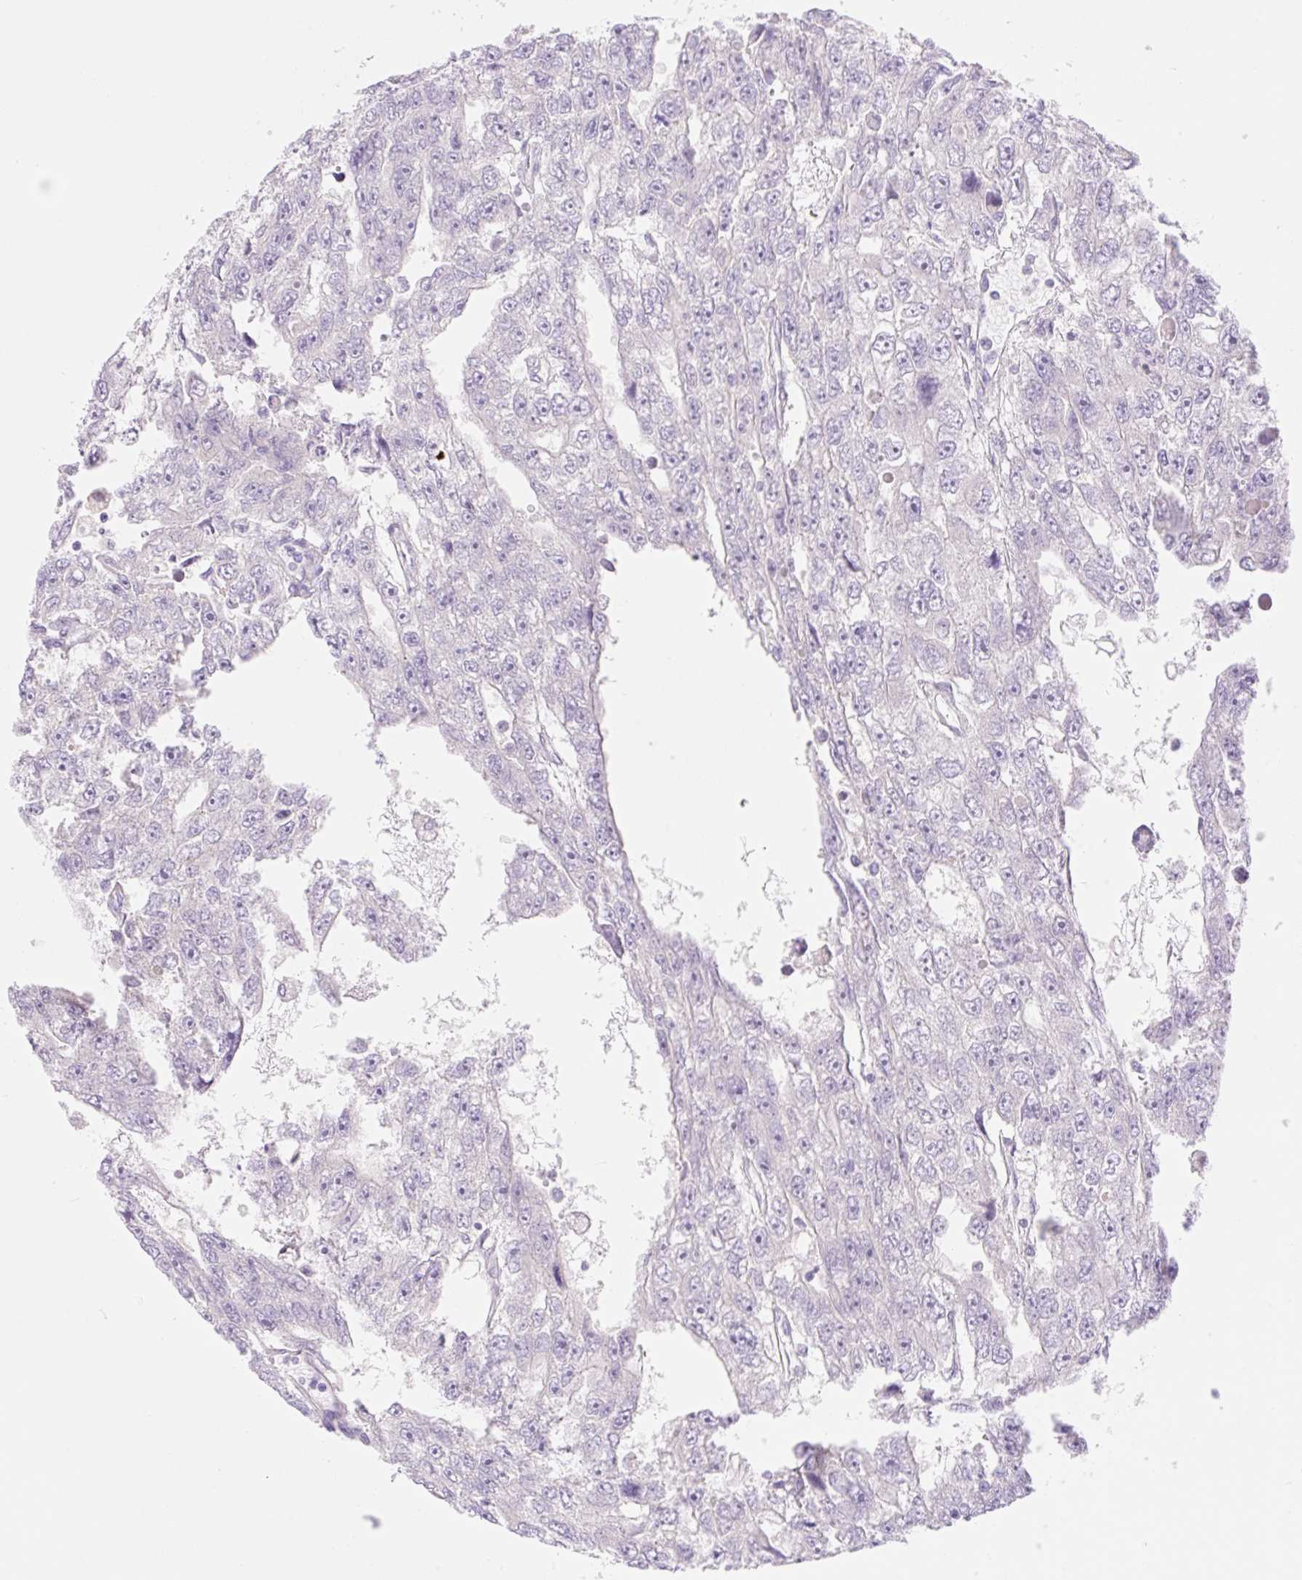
{"staining": {"intensity": "negative", "quantity": "none", "location": "none"}, "tissue": "testis cancer", "cell_type": "Tumor cells", "image_type": "cancer", "snomed": [{"axis": "morphology", "description": "Carcinoma, Embryonal, NOS"}, {"axis": "topography", "description": "Testis"}], "caption": "Protein analysis of testis cancer (embryonal carcinoma) demonstrates no significant positivity in tumor cells.", "gene": "DENND5A", "patient": {"sex": "male", "age": 20}}